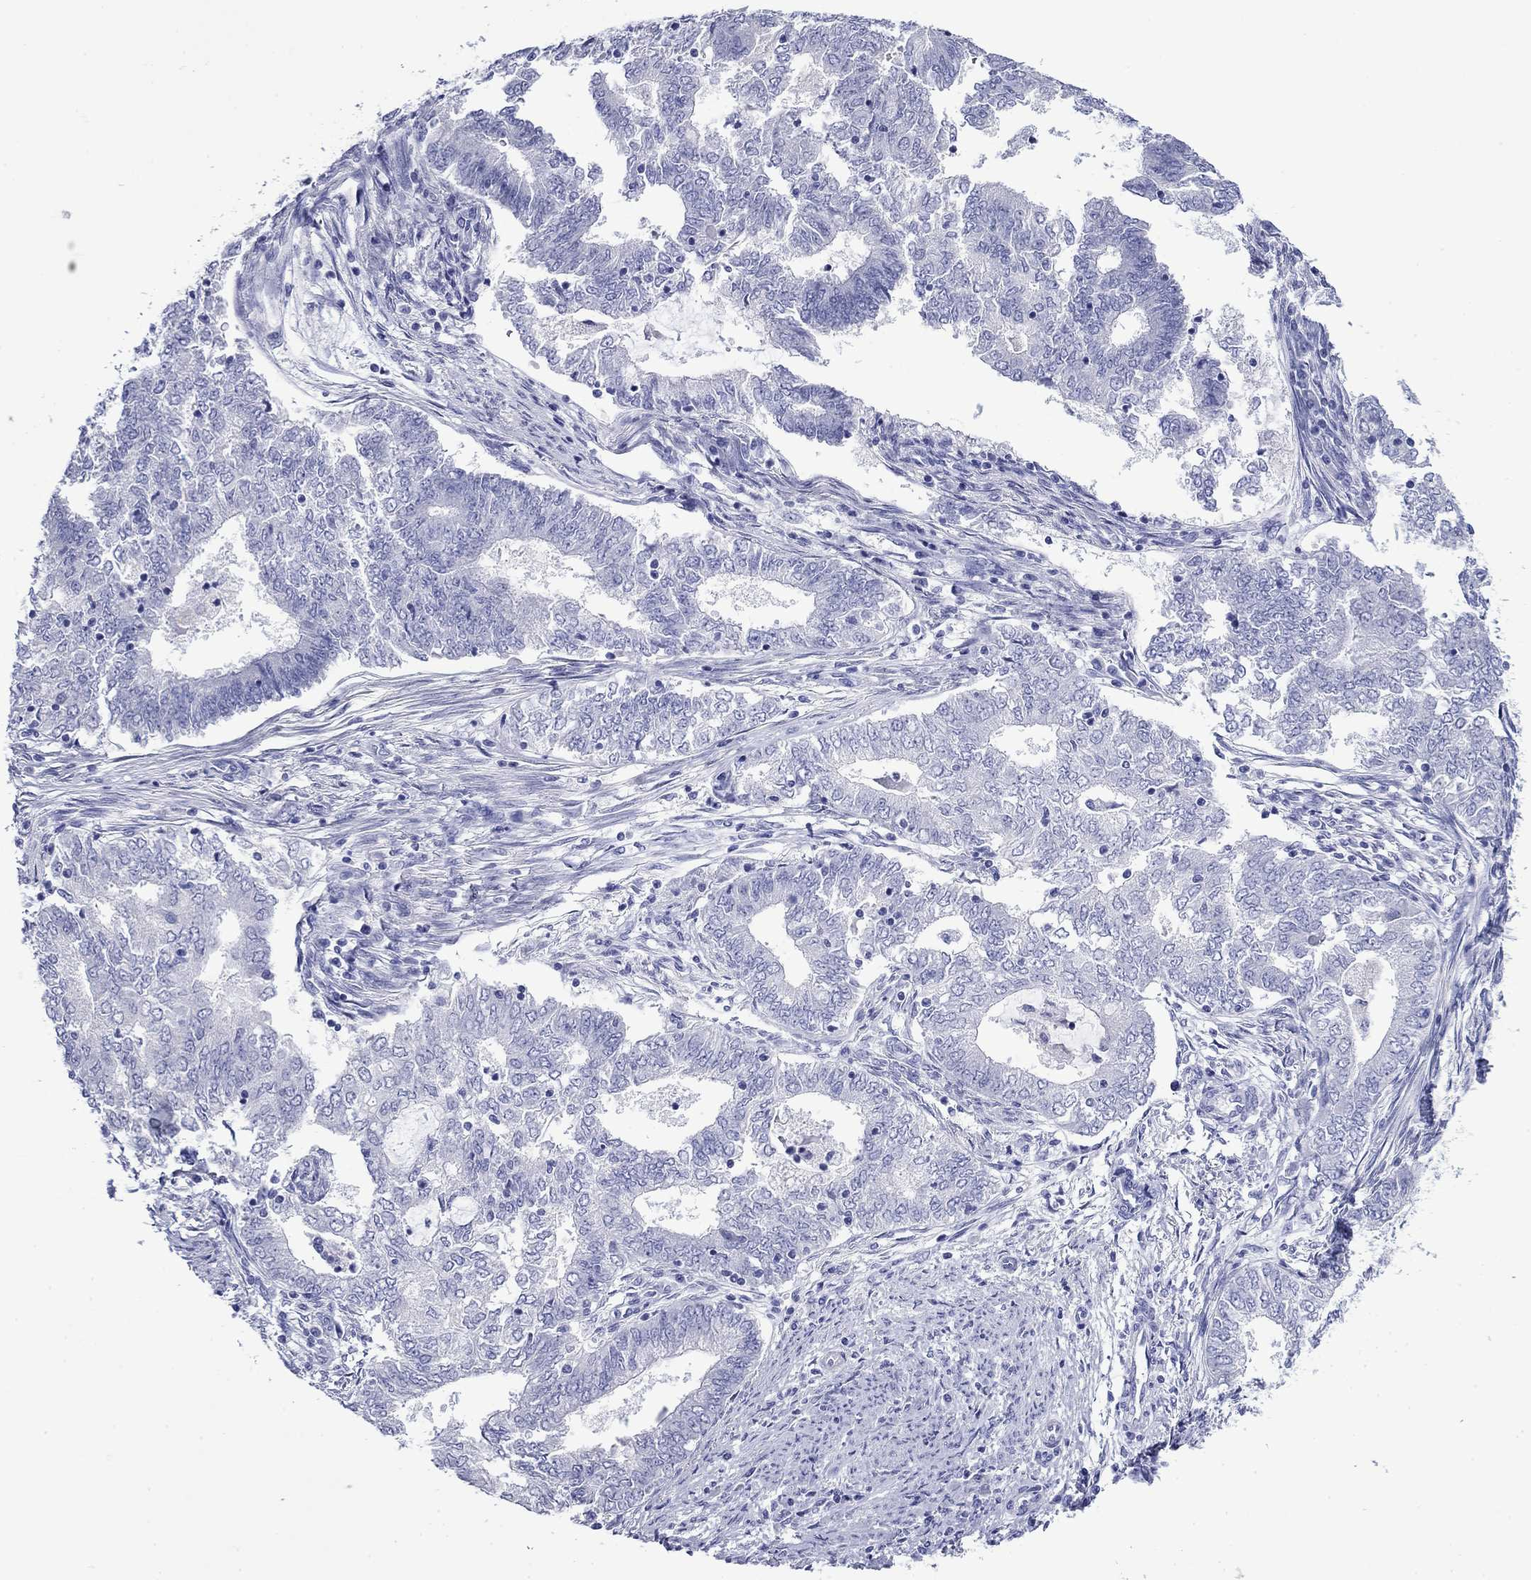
{"staining": {"intensity": "negative", "quantity": "none", "location": "none"}, "tissue": "endometrial cancer", "cell_type": "Tumor cells", "image_type": "cancer", "snomed": [{"axis": "morphology", "description": "Adenocarcinoma, NOS"}, {"axis": "topography", "description": "Endometrium"}], "caption": "Protein analysis of endometrial adenocarcinoma shows no significant positivity in tumor cells. (Stains: DAB IHC with hematoxylin counter stain, Microscopy: brightfield microscopy at high magnification).", "gene": "GIP", "patient": {"sex": "female", "age": 62}}